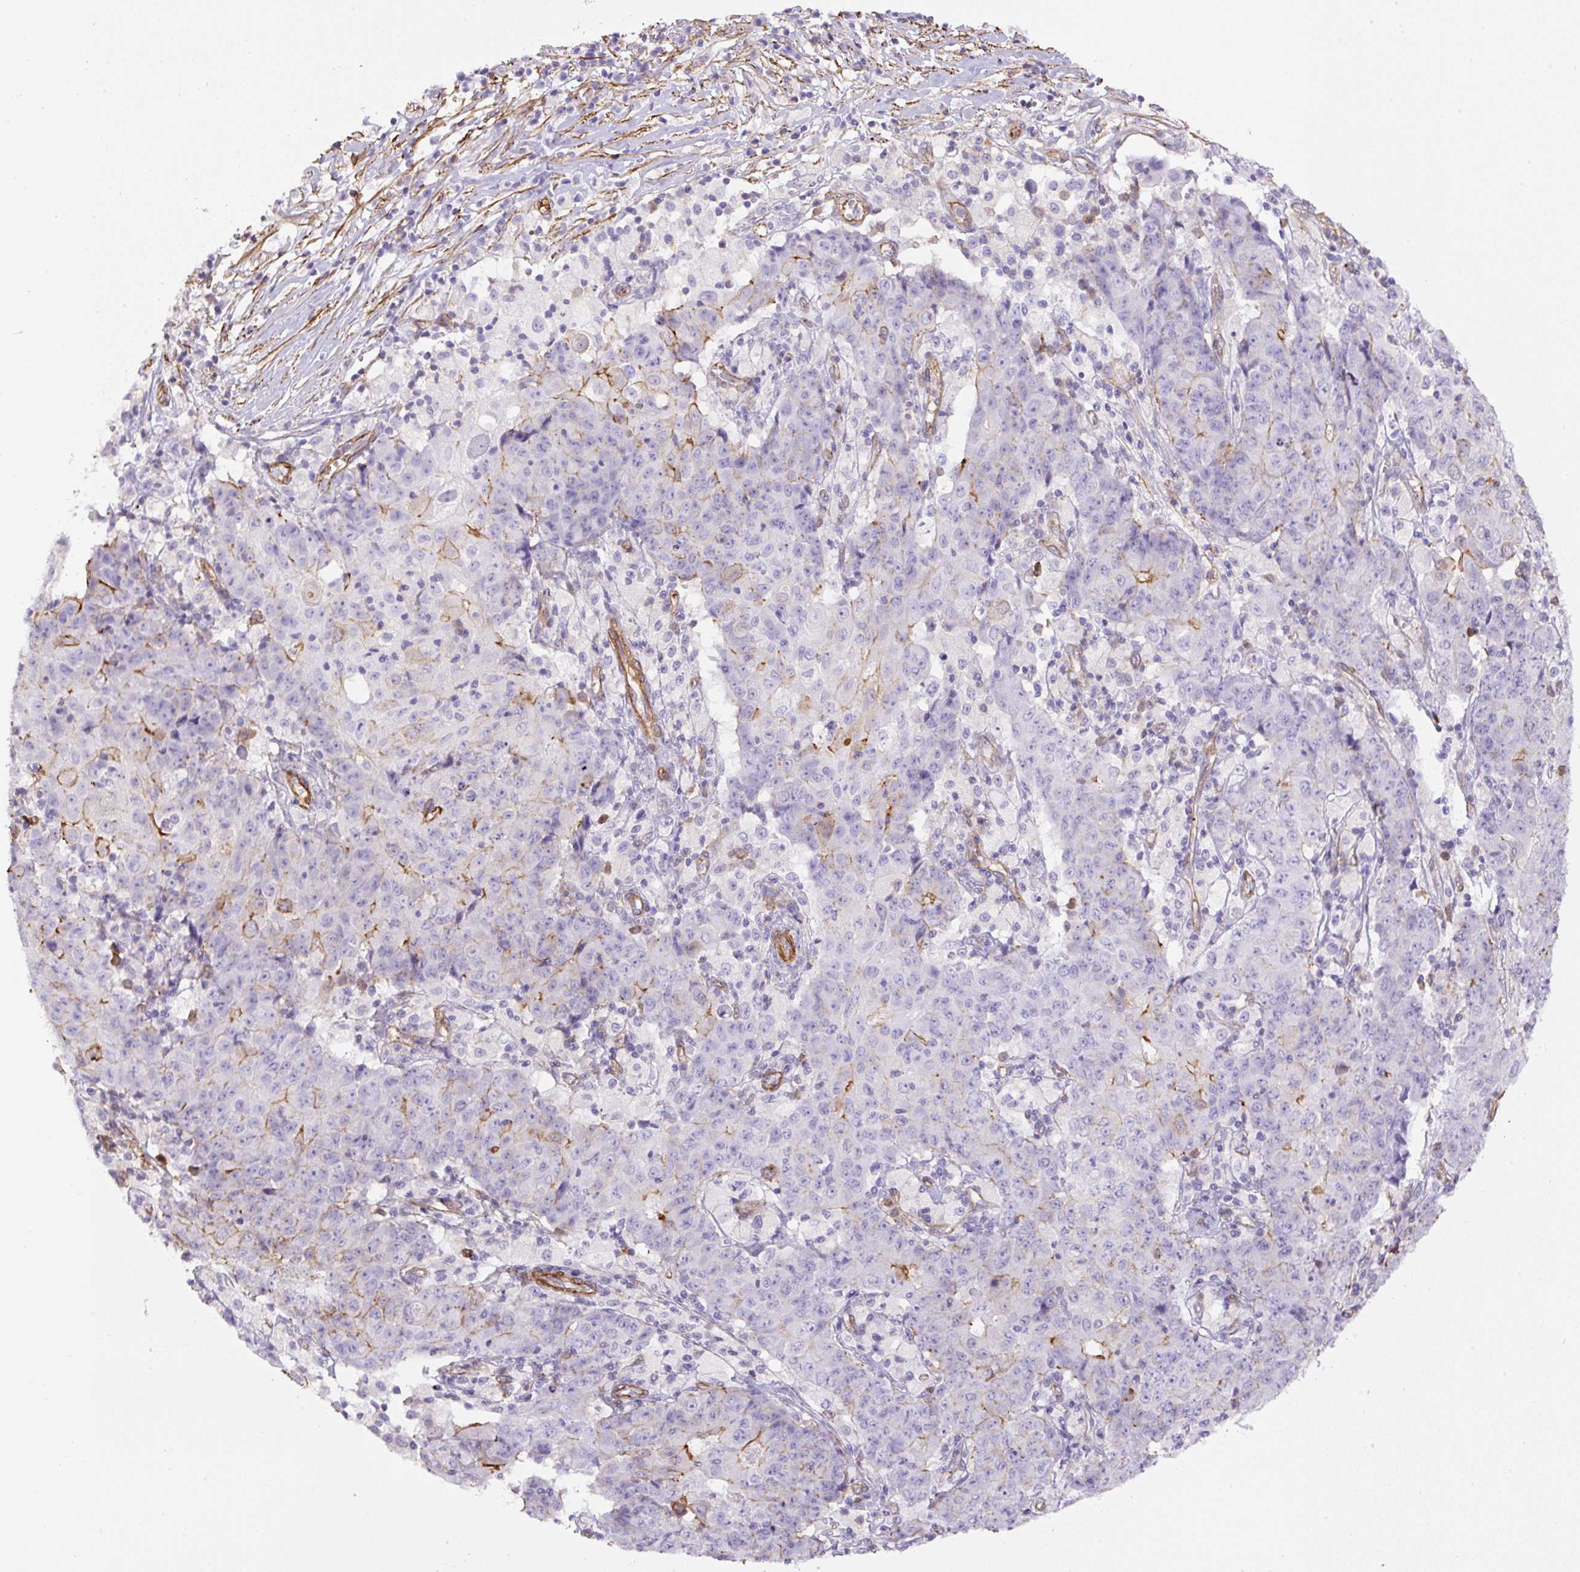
{"staining": {"intensity": "negative", "quantity": "none", "location": "none"}, "tissue": "ovarian cancer", "cell_type": "Tumor cells", "image_type": "cancer", "snomed": [{"axis": "morphology", "description": "Carcinoma, endometroid"}, {"axis": "topography", "description": "Ovary"}], "caption": "Photomicrograph shows no protein staining in tumor cells of endometroid carcinoma (ovarian) tissue.", "gene": "B3GALT5", "patient": {"sex": "female", "age": 42}}